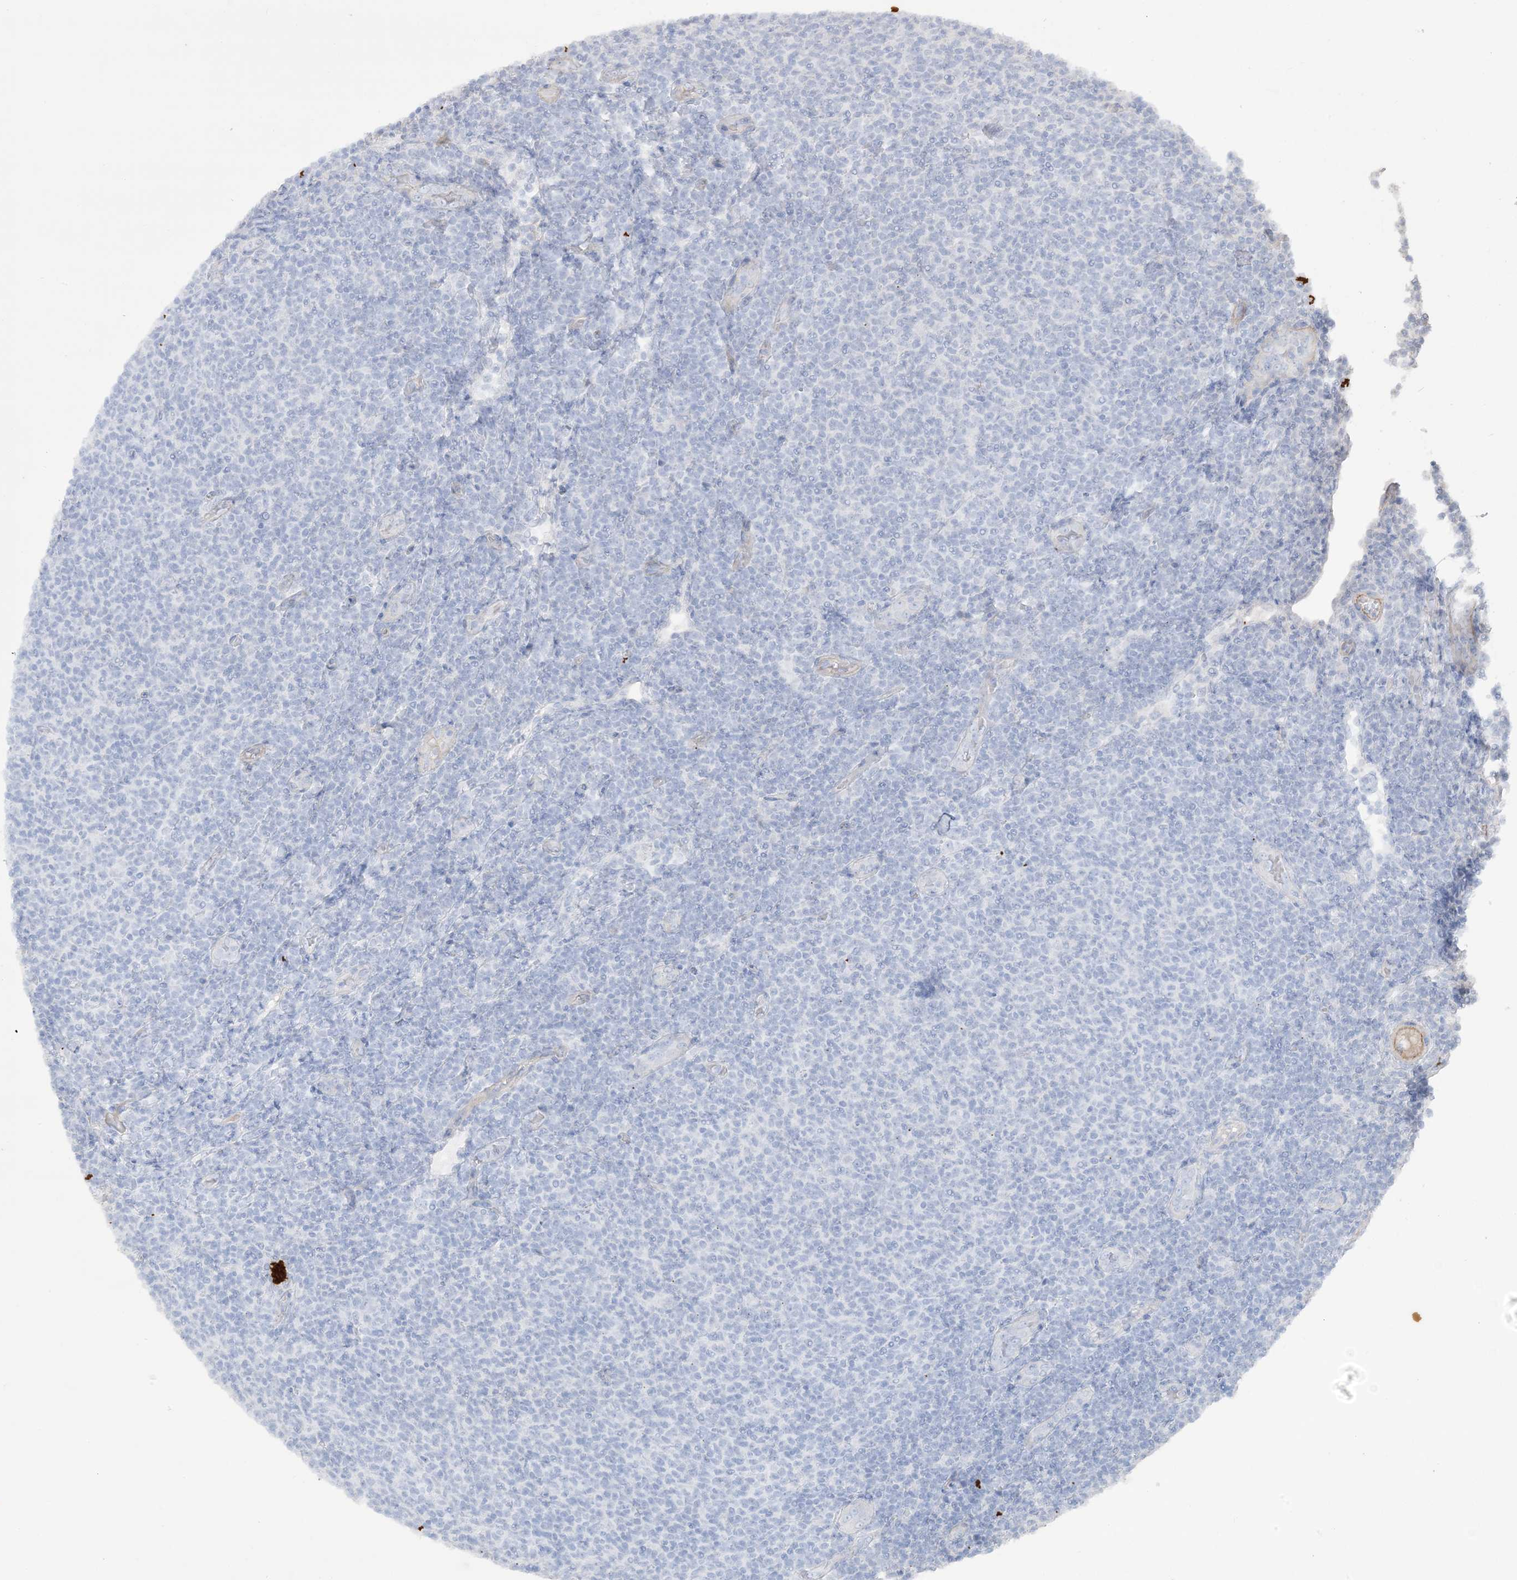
{"staining": {"intensity": "negative", "quantity": "none", "location": "none"}, "tissue": "lymphoma", "cell_type": "Tumor cells", "image_type": "cancer", "snomed": [{"axis": "morphology", "description": "Malignant lymphoma, non-Hodgkin's type, Low grade"}, {"axis": "topography", "description": "Lymph node"}], "caption": "The image exhibits no staining of tumor cells in lymphoma. Nuclei are stained in blue.", "gene": "ATP11C", "patient": {"sex": "male", "age": 66}}